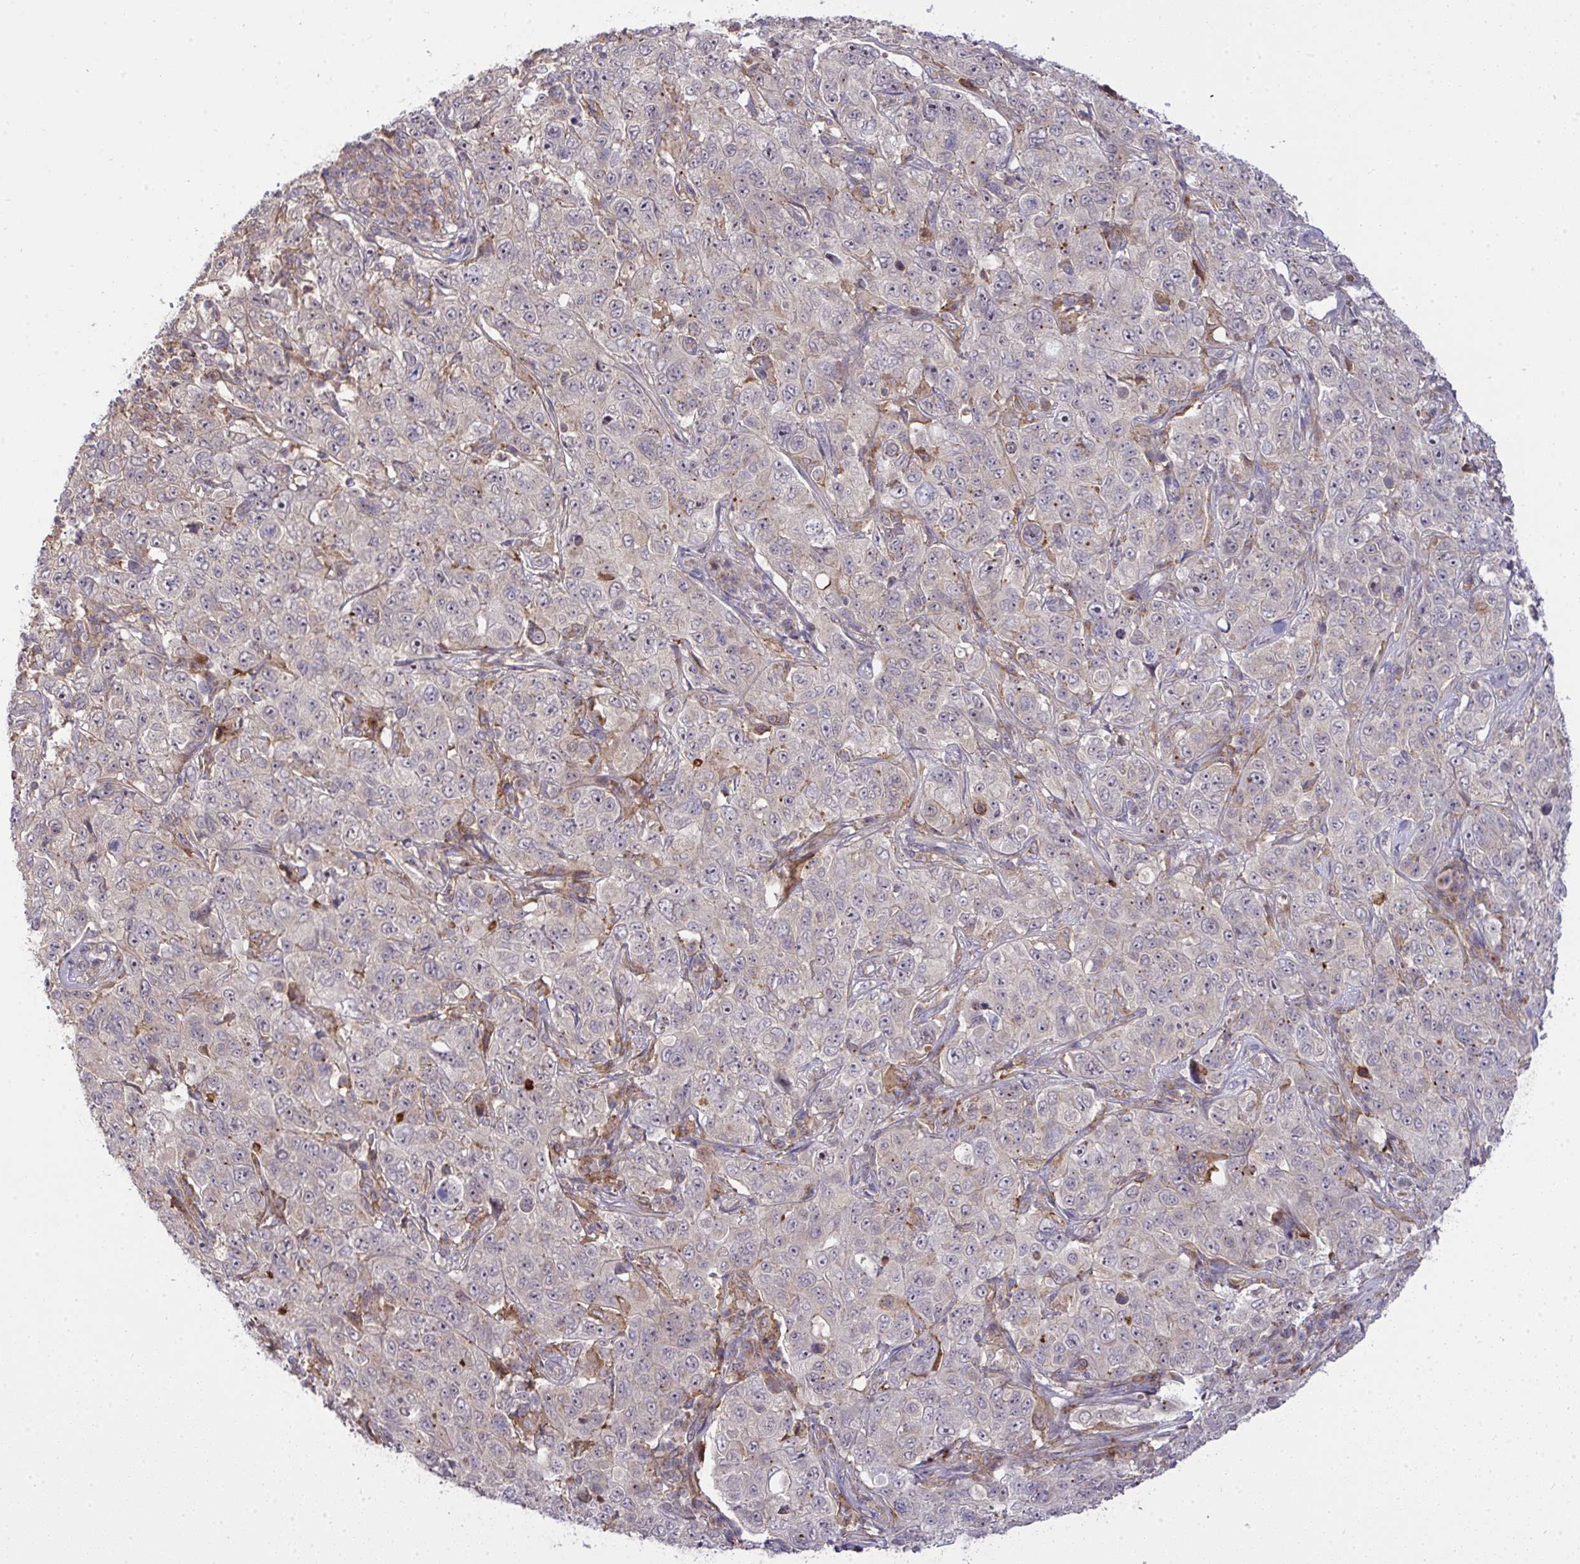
{"staining": {"intensity": "negative", "quantity": "none", "location": "none"}, "tissue": "pancreatic cancer", "cell_type": "Tumor cells", "image_type": "cancer", "snomed": [{"axis": "morphology", "description": "Adenocarcinoma, NOS"}, {"axis": "topography", "description": "Pancreas"}], "caption": "Tumor cells show no significant positivity in pancreatic cancer (adenocarcinoma).", "gene": "SLC9A6", "patient": {"sex": "male", "age": 68}}